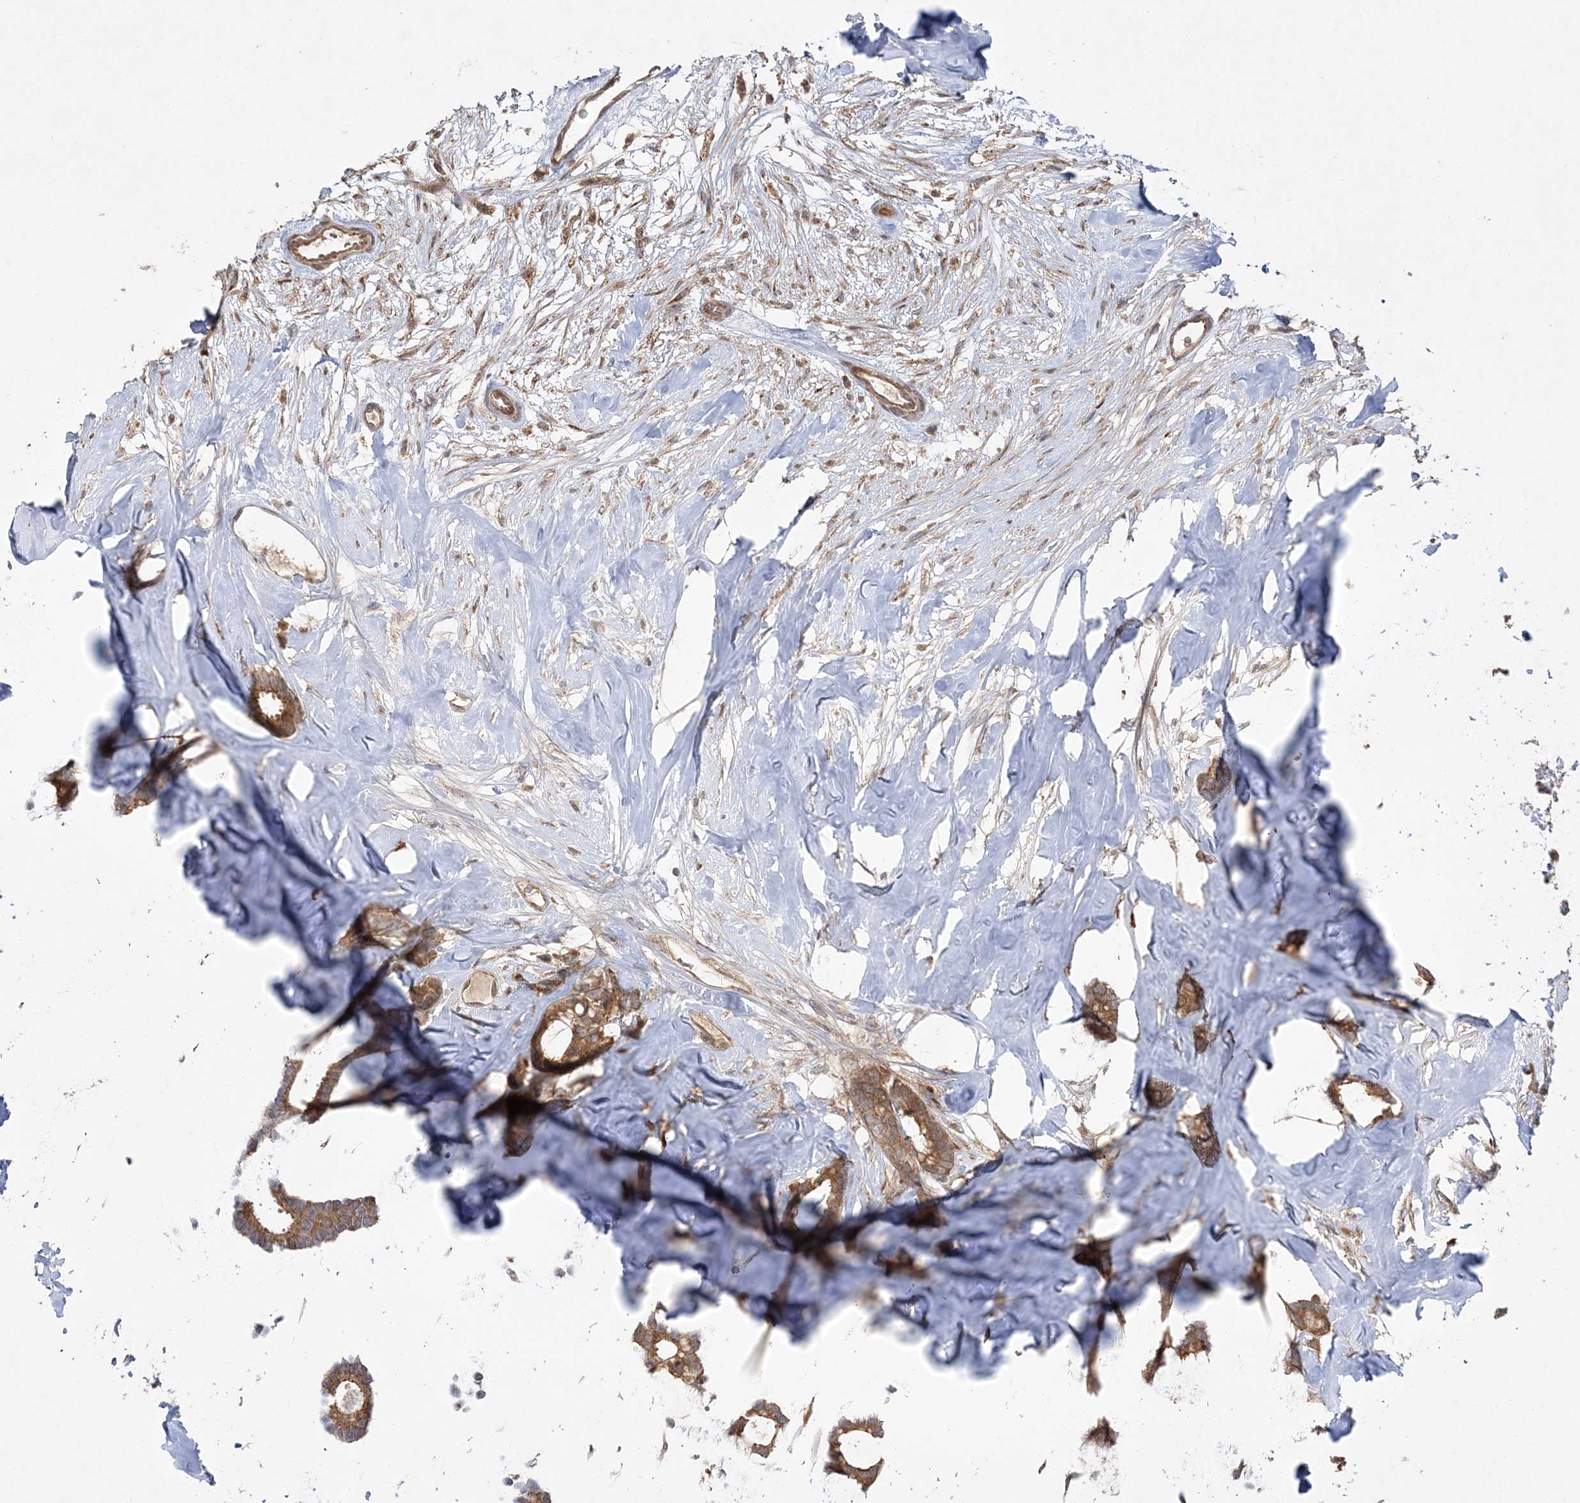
{"staining": {"intensity": "moderate", "quantity": ">75%", "location": "cytoplasmic/membranous"}, "tissue": "breast cancer", "cell_type": "Tumor cells", "image_type": "cancer", "snomed": [{"axis": "morphology", "description": "Duct carcinoma"}, {"axis": "topography", "description": "Breast"}], "caption": "Immunohistochemical staining of human breast cancer (infiltrating ductal carcinoma) reveals medium levels of moderate cytoplasmic/membranous expression in about >75% of tumor cells. (DAB IHC, brown staining for protein, blue staining for nuclei).", "gene": "MMADHC", "patient": {"sex": "female", "age": 87}}